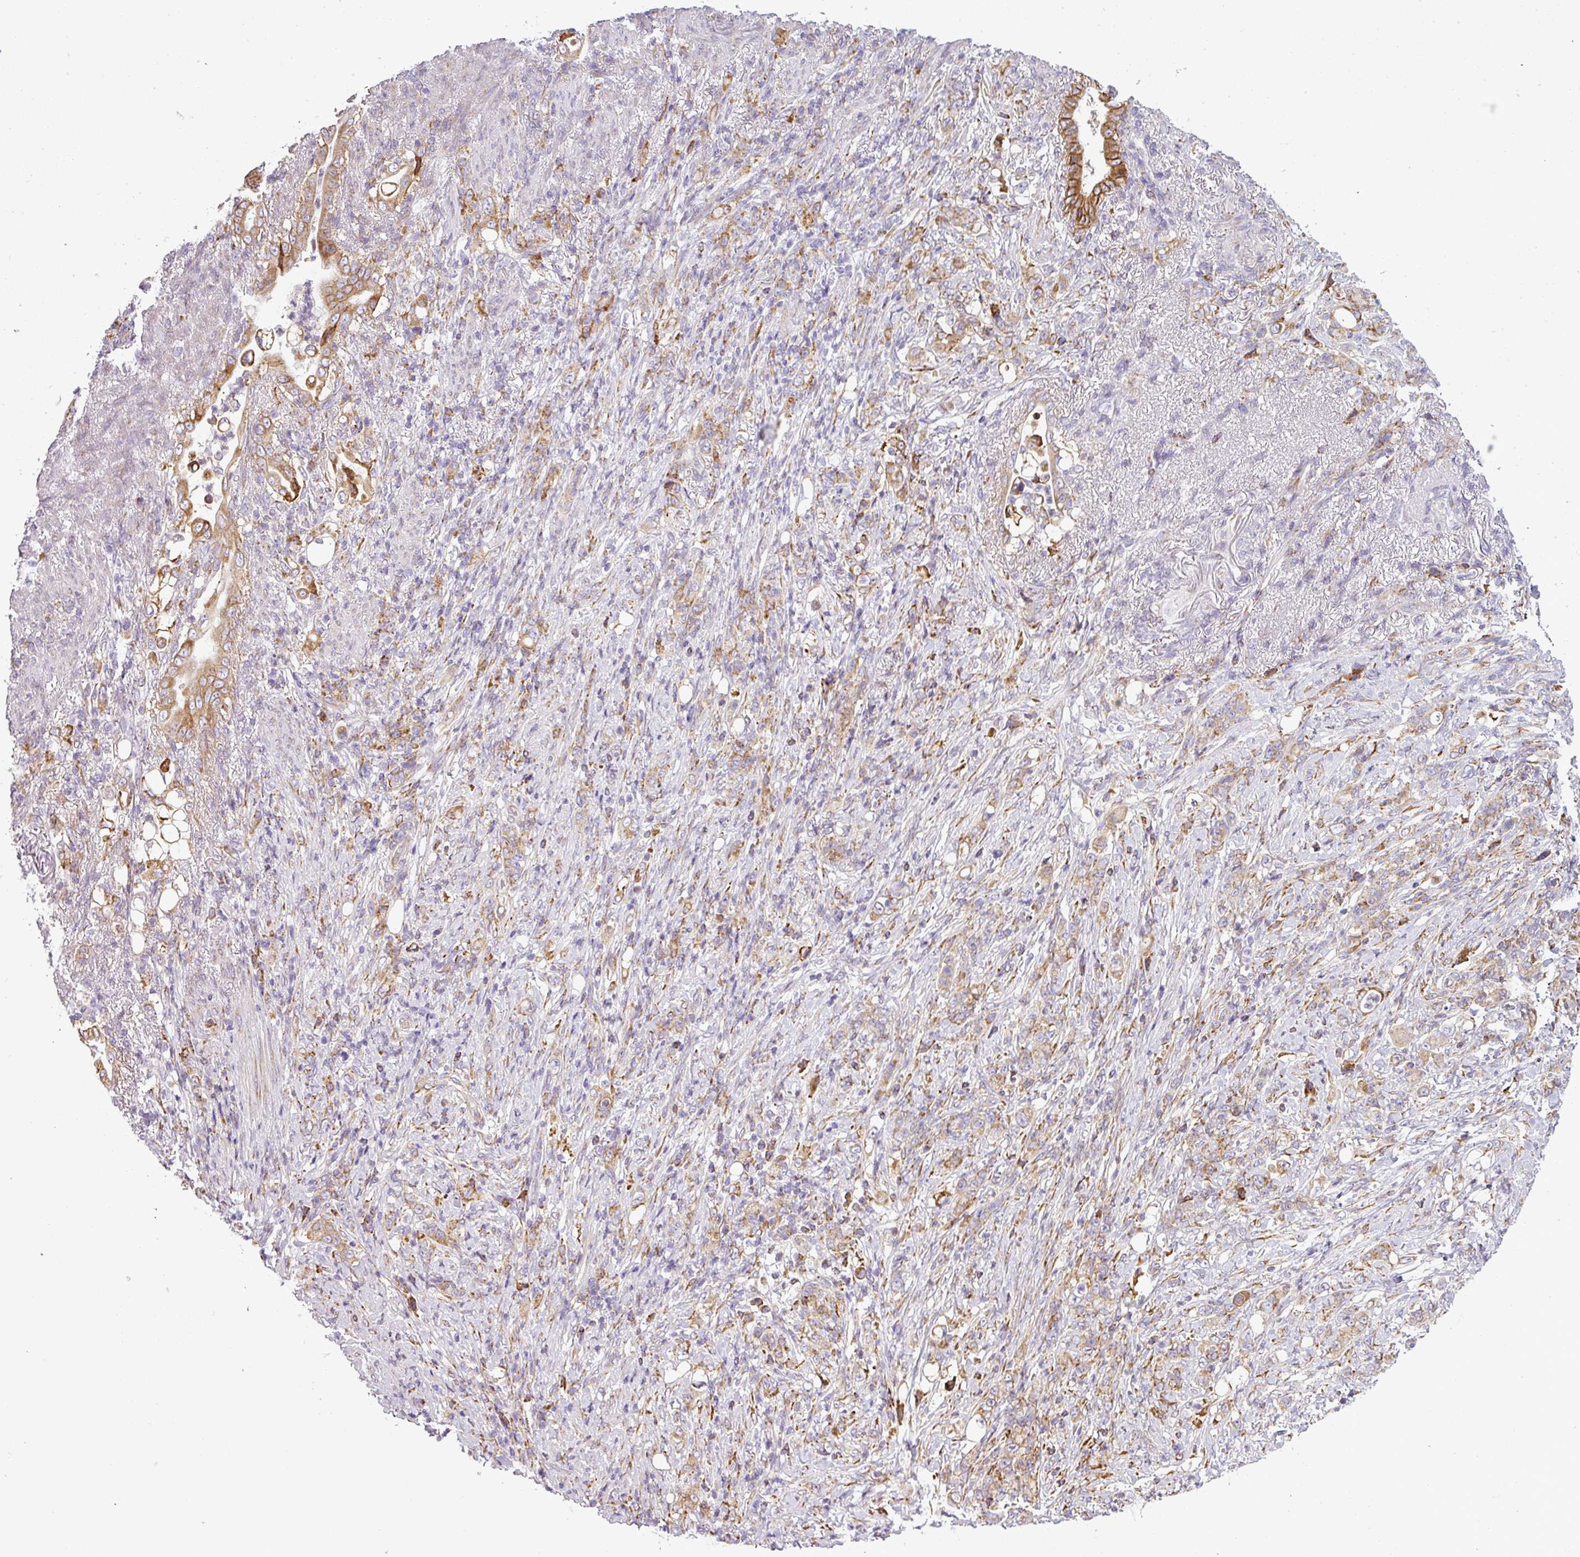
{"staining": {"intensity": "moderate", "quantity": "25%-75%", "location": "cytoplasmic/membranous"}, "tissue": "stomach cancer", "cell_type": "Tumor cells", "image_type": "cancer", "snomed": [{"axis": "morphology", "description": "Normal tissue, NOS"}, {"axis": "morphology", "description": "Adenocarcinoma, NOS"}, {"axis": "topography", "description": "Stomach"}], "caption": "IHC of human stomach cancer (adenocarcinoma) demonstrates medium levels of moderate cytoplasmic/membranous expression in approximately 25%-75% of tumor cells. The staining is performed using DAB brown chromogen to label protein expression. The nuclei are counter-stained blue using hematoxylin.", "gene": "ANKRD18A", "patient": {"sex": "female", "age": 79}}